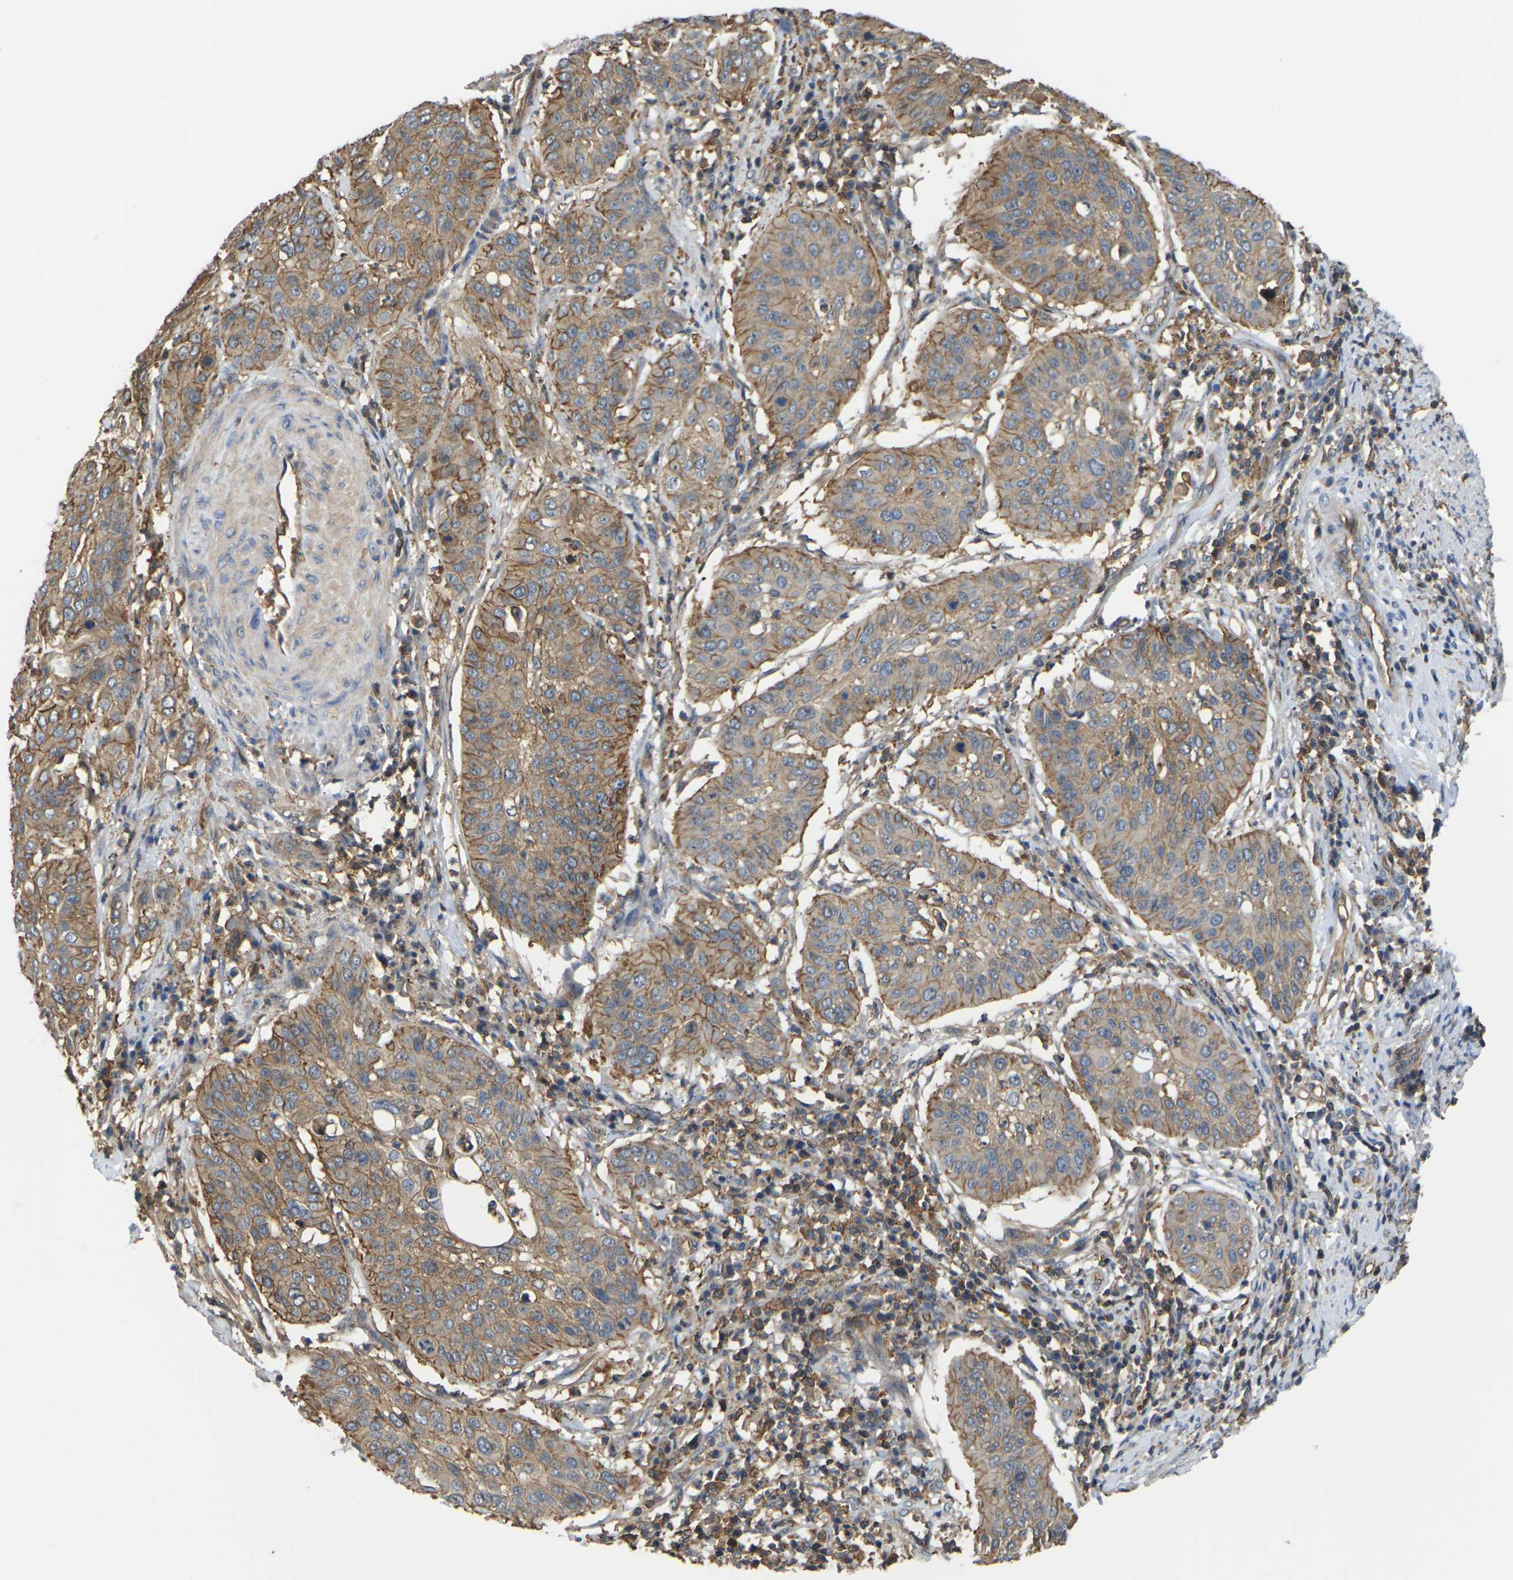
{"staining": {"intensity": "moderate", "quantity": ">75%", "location": "cytoplasmic/membranous"}, "tissue": "cervical cancer", "cell_type": "Tumor cells", "image_type": "cancer", "snomed": [{"axis": "morphology", "description": "Normal tissue, NOS"}, {"axis": "morphology", "description": "Squamous cell carcinoma, NOS"}, {"axis": "topography", "description": "Cervix"}], "caption": "The image exhibits staining of cervical cancer (squamous cell carcinoma), revealing moderate cytoplasmic/membranous protein staining (brown color) within tumor cells.", "gene": "IQGAP1", "patient": {"sex": "female", "age": 39}}